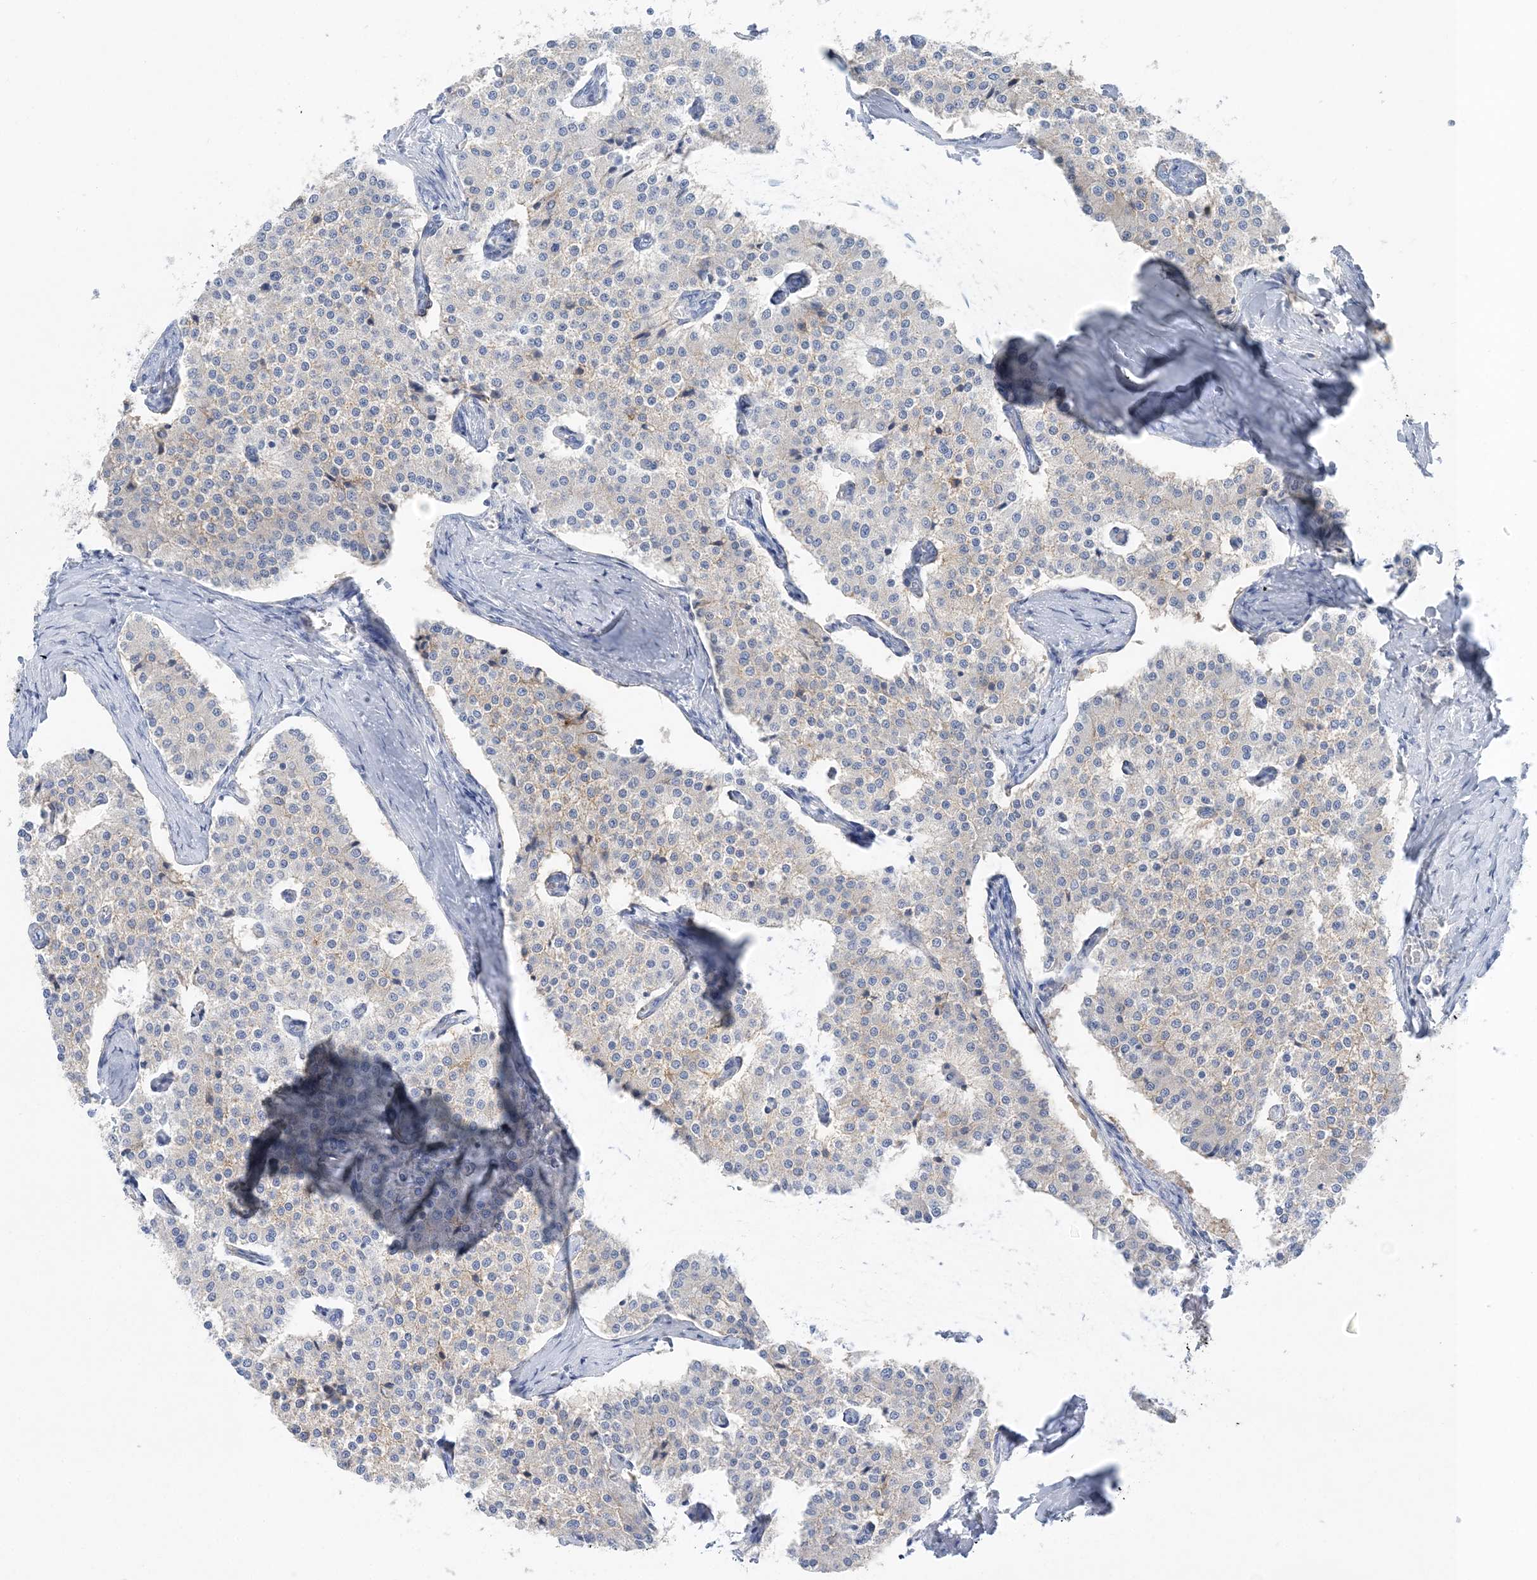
{"staining": {"intensity": "negative", "quantity": "none", "location": "none"}, "tissue": "carcinoid", "cell_type": "Tumor cells", "image_type": "cancer", "snomed": [{"axis": "morphology", "description": "Carcinoid, malignant, NOS"}, {"axis": "topography", "description": "Colon"}], "caption": "An image of human malignant carcinoid is negative for staining in tumor cells. Nuclei are stained in blue.", "gene": "SLC5A6", "patient": {"sex": "female", "age": 52}}